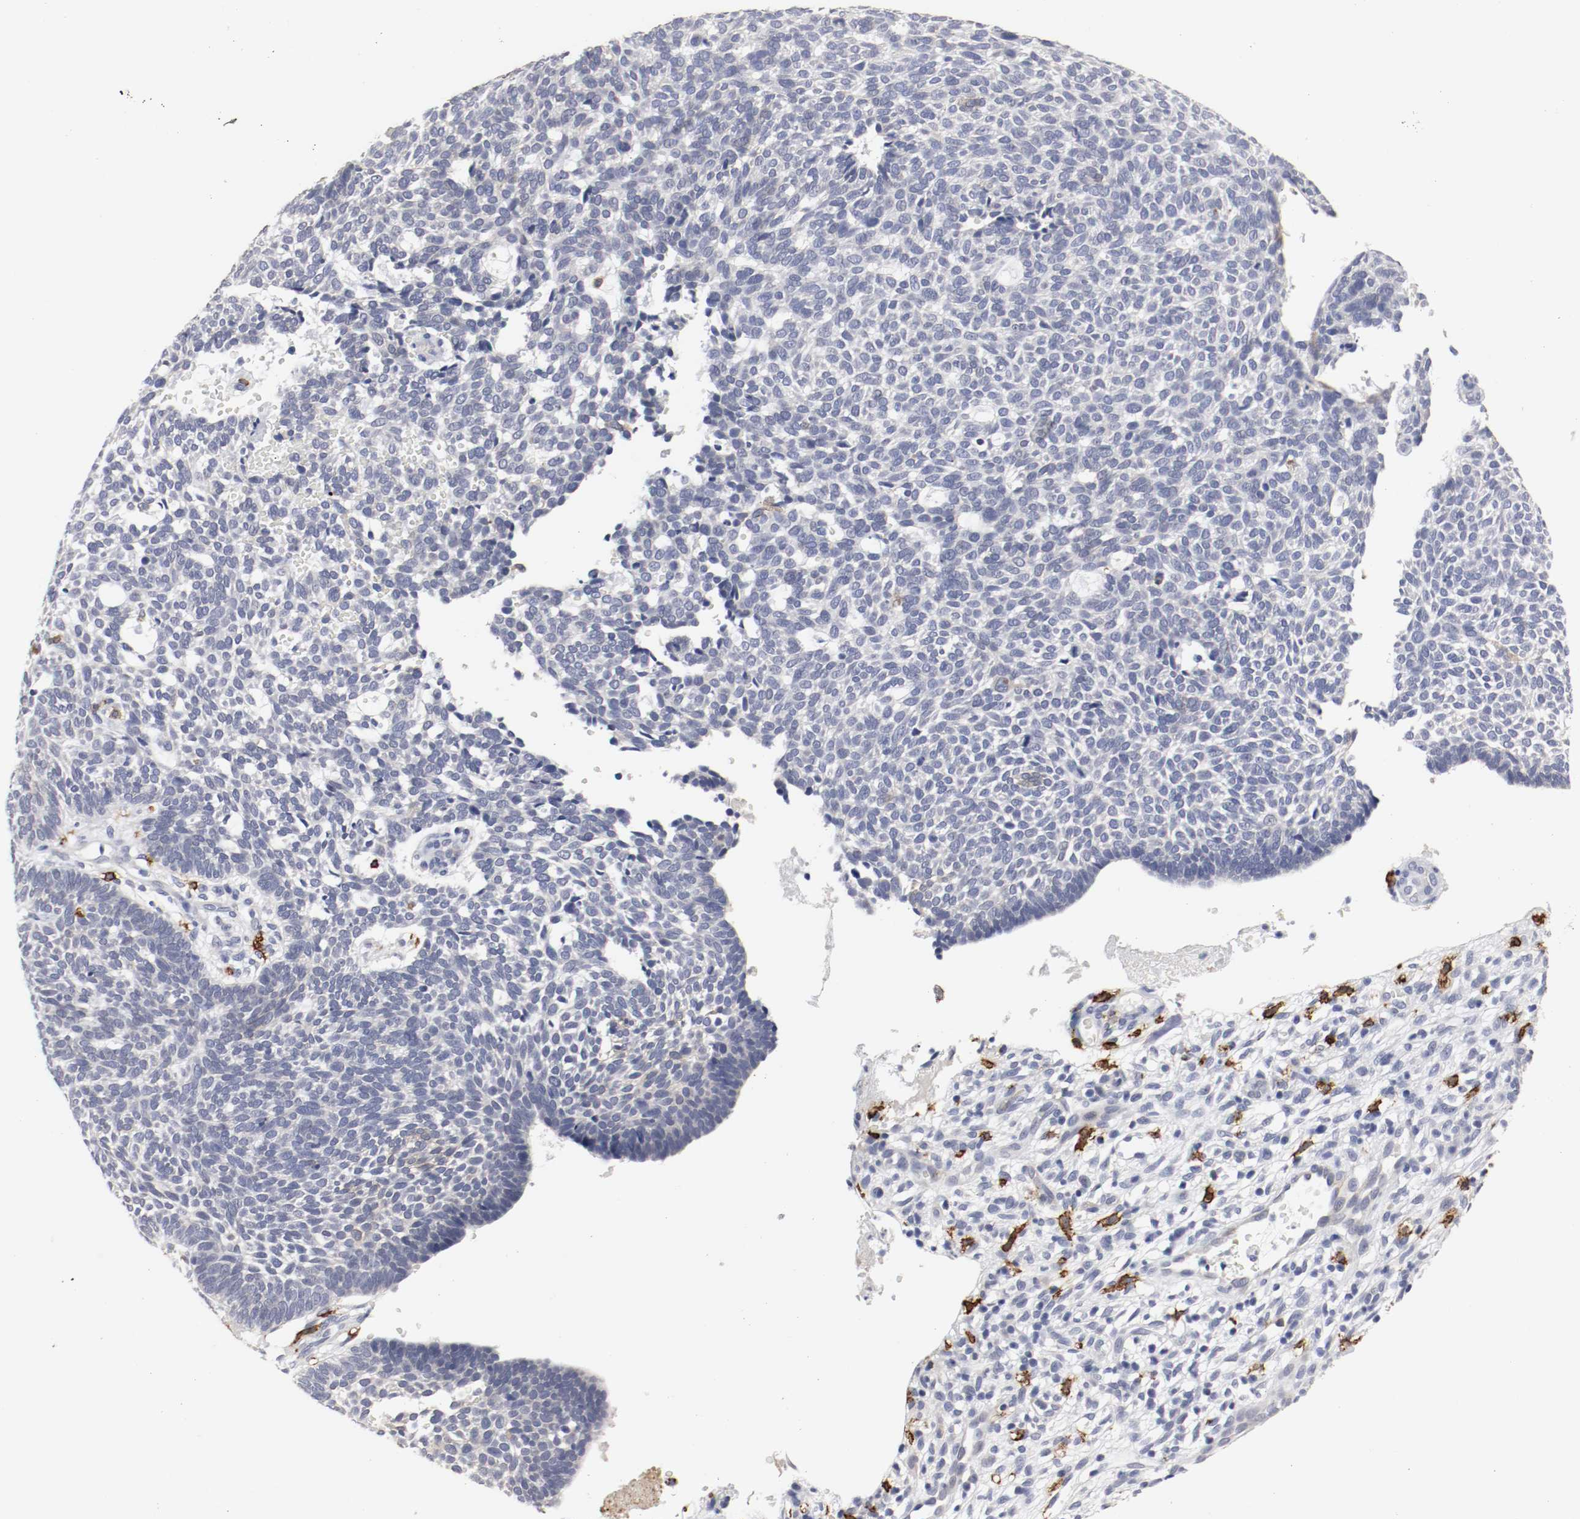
{"staining": {"intensity": "negative", "quantity": "none", "location": "none"}, "tissue": "skin cancer", "cell_type": "Tumor cells", "image_type": "cancer", "snomed": [{"axis": "morphology", "description": "Normal tissue, NOS"}, {"axis": "morphology", "description": "Basal cell carcinoma"}, {"axis": "topography", "description": "Skin"}], "caption": "Immunohistochemical staining of human basal cell carcinoma (skin) exhibits no significant staining in tumor cells.", "gene": "KIT", "patient": {"sex": "male", "age": 87}}